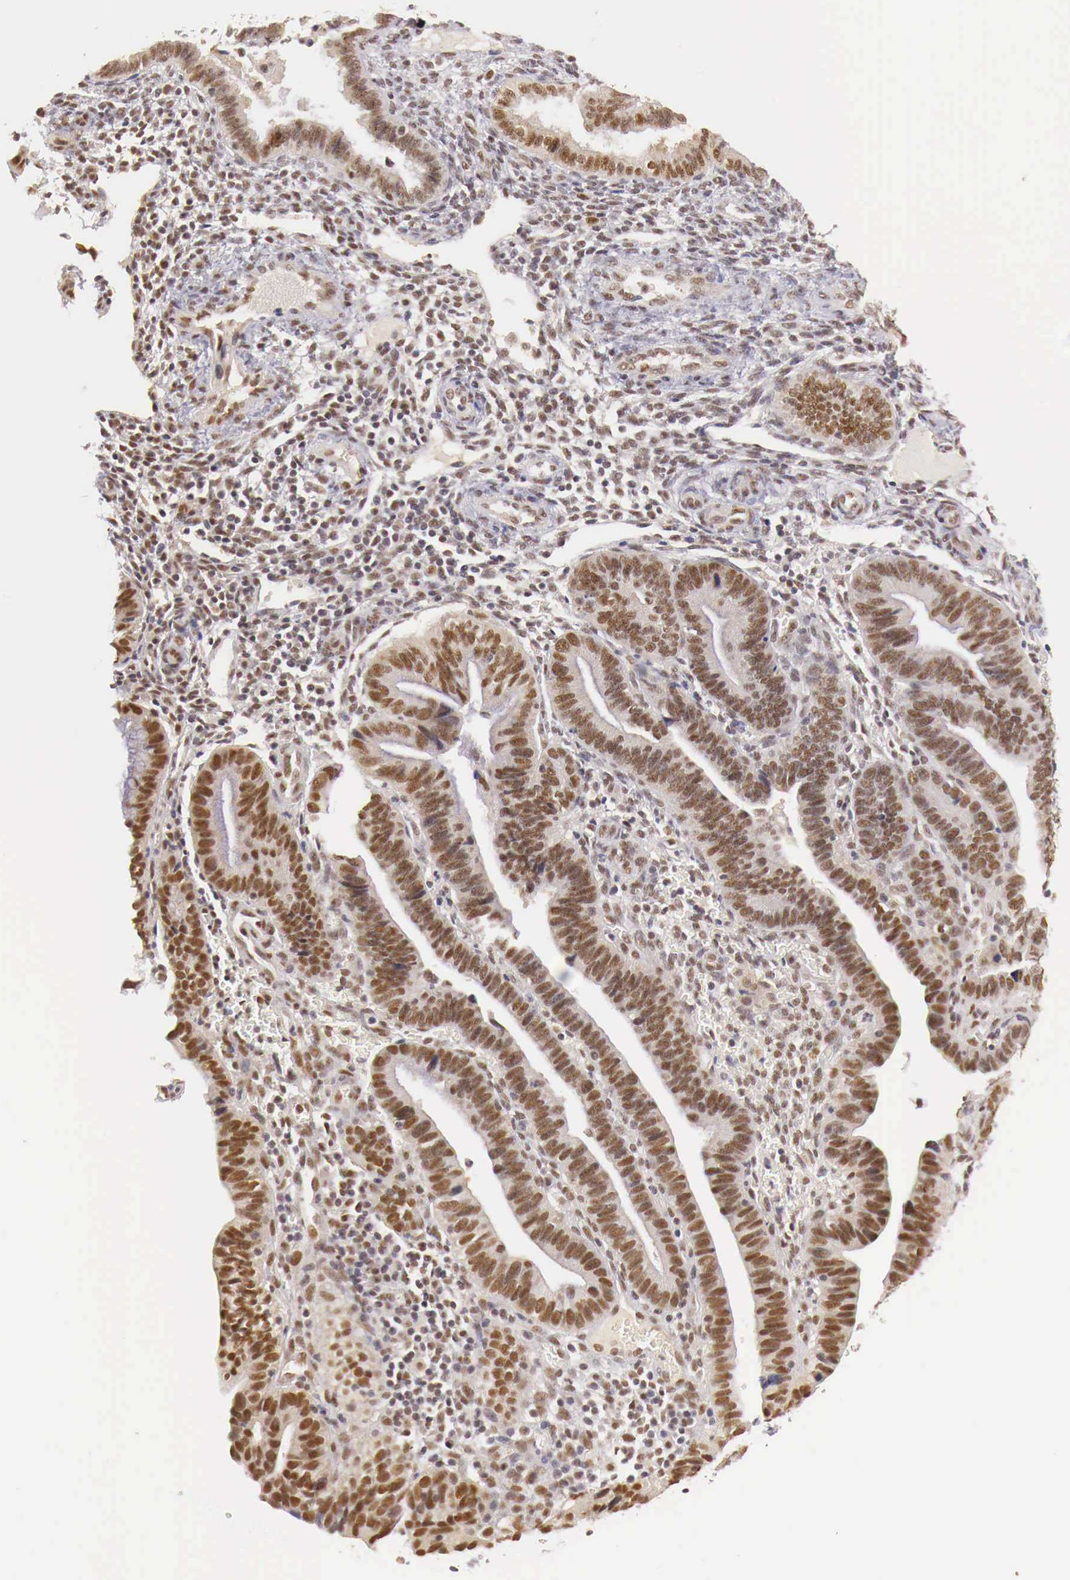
{"staining": {"intensity": "weak", "quantity": "25%-75%", "location": "nuclear"}, "tissue": "endometrium", "cell_type": "Cells in endometrial stroma", "image_type": "normal", "snomed": [{"axis": "morphology", "description": "Normal tissue, NOS"}, {"axis": "topography", "description": "Endometrium"}], "caption": "Endometrium stained with a protein marker shows weak staining in cells in endometrial stroma.", "gene": "GPKOW", "patient": {"sex": "female", "age": 36}}